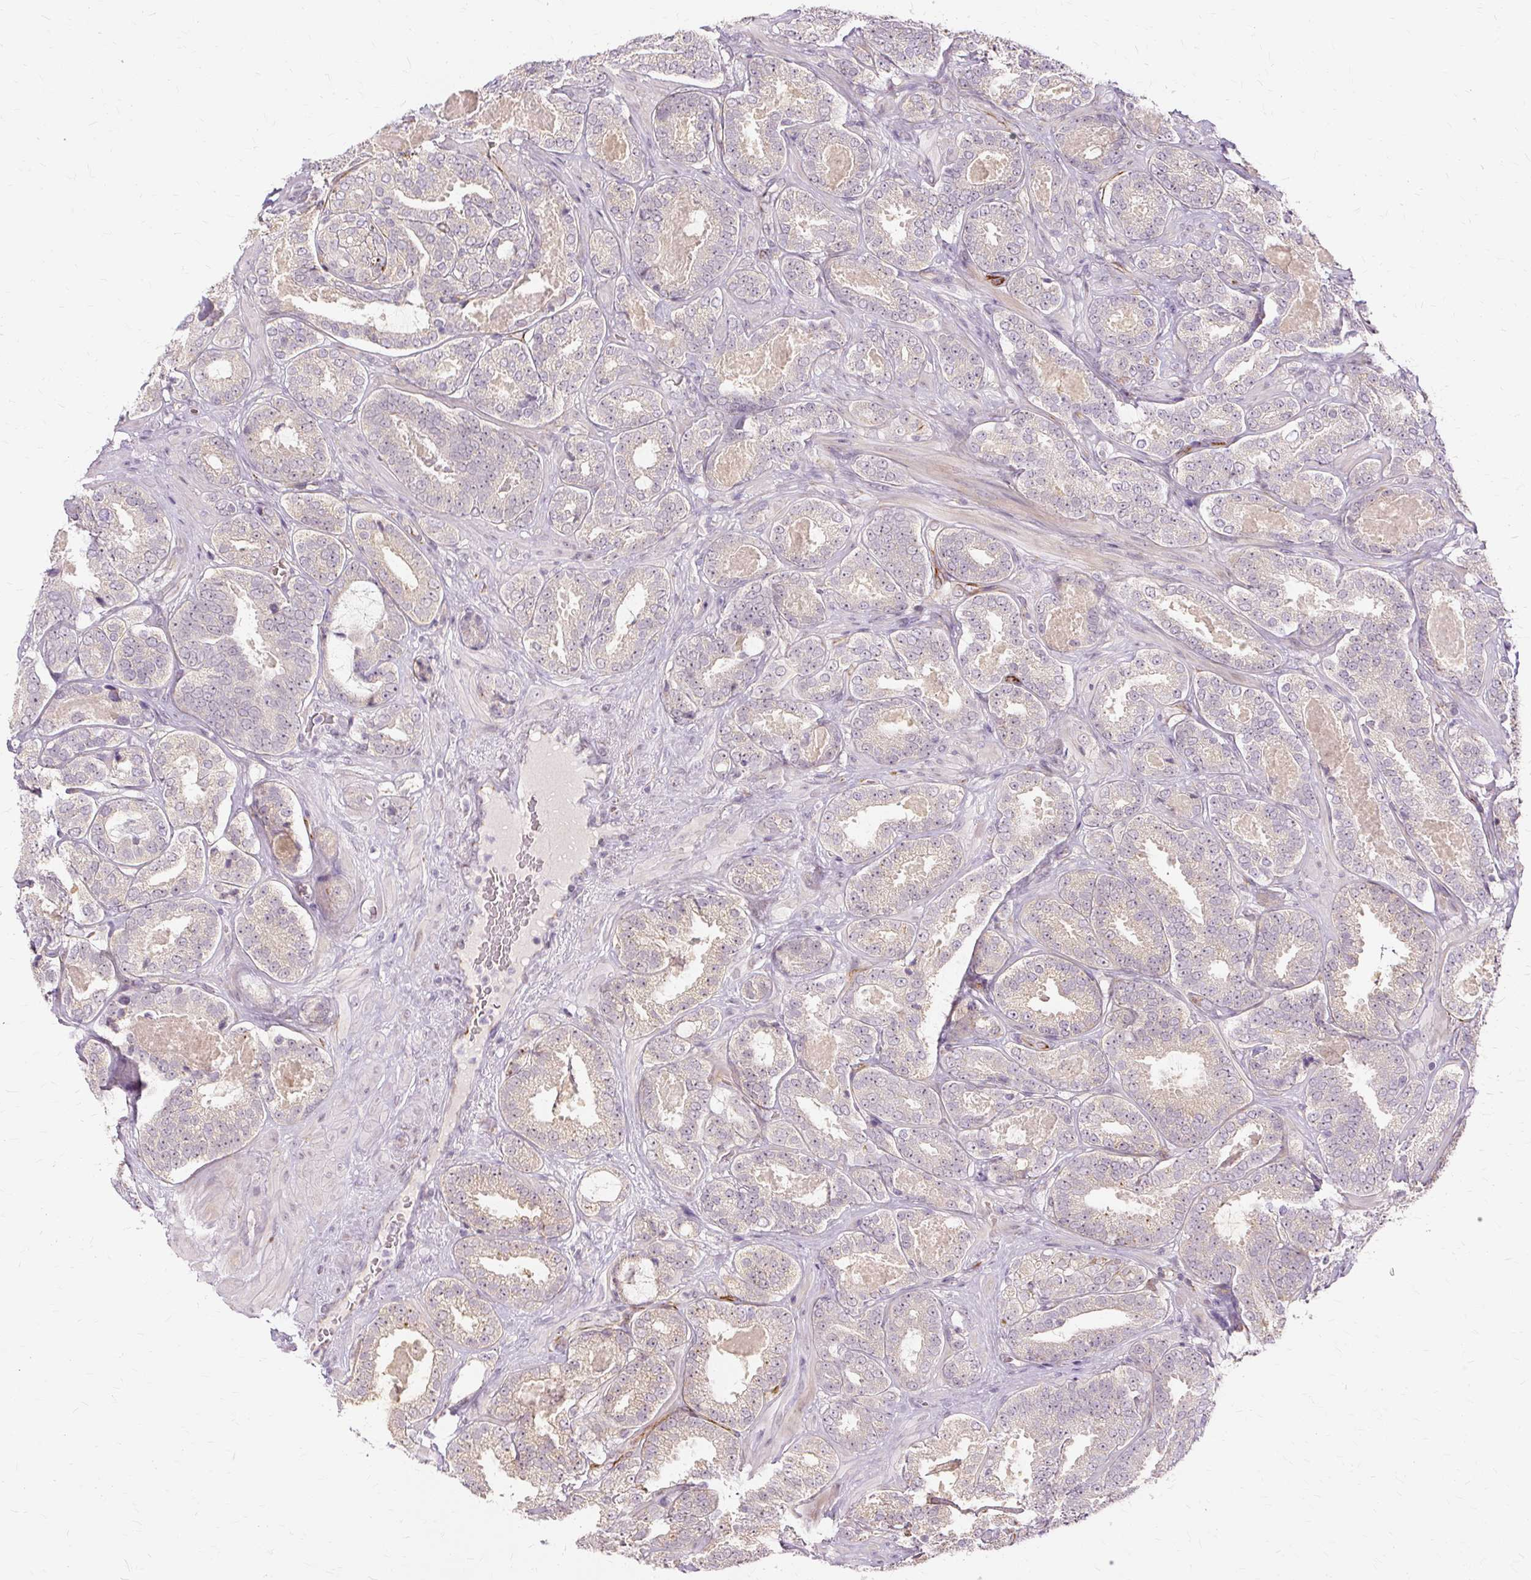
{"staining": {"intensity": "weak", "quantity": "<25%", "location": "cytoplasmic/membranous"}, "tissue": "prostate cancer", "cell_type": "Tumor cells", "image_type": "cancer", "snomed": [{"axis": "morphology", "description": "Adenocarcinoma, High grade"}, {"axis": "topography", "description": "Prostate"}], "caption": "Prostate cancer stained for a protein using immunohistochemistry displays no expression tumor cells.", "gene": "MMACHC", "patient": {"sex": "male", "age": 65}}